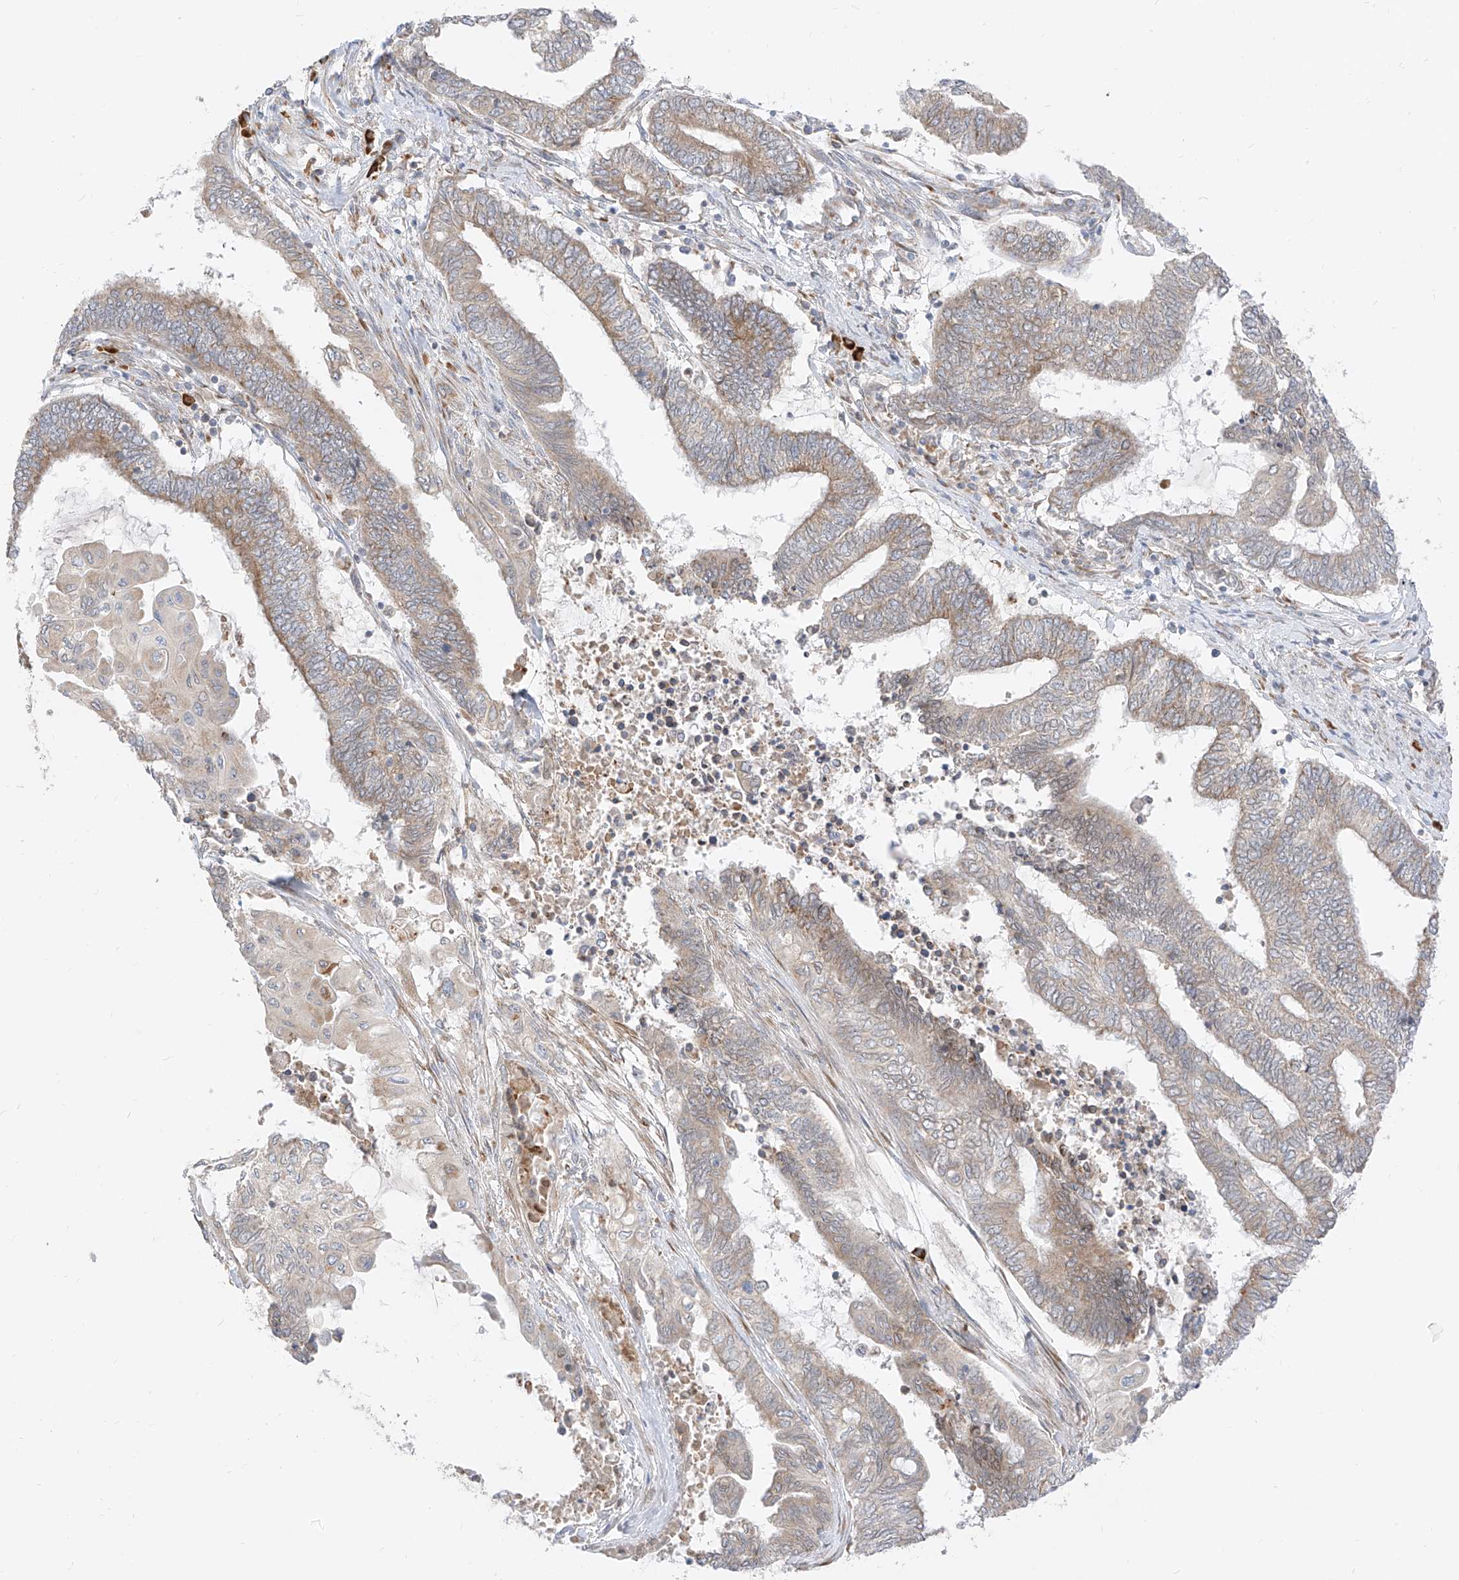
{"staining": {"intensity": "weak", "quantity": "<25%", "location": "cytoplasmic/membranous"}, "tissue": "endometrial cancer", "cell_type": "Tumor cells", "image_type": "cancer", "snomed": [{"axis": "morphology", "description": "Adenocarcinoma, NOS"}, {"axis": "topography", "description": "Uterus"}, {"axis": "topography", "description": "Endometrium"}], "caption": "This image is of adenocarcinoma (endometrial) stained with immunohistochemistry (IHC) to label a protein in brown with the nuclei are counter-stained blue. There is no expression in tumor cells.", "gene": "STT3A", "patient": {"sex": "female", "age": 70}}